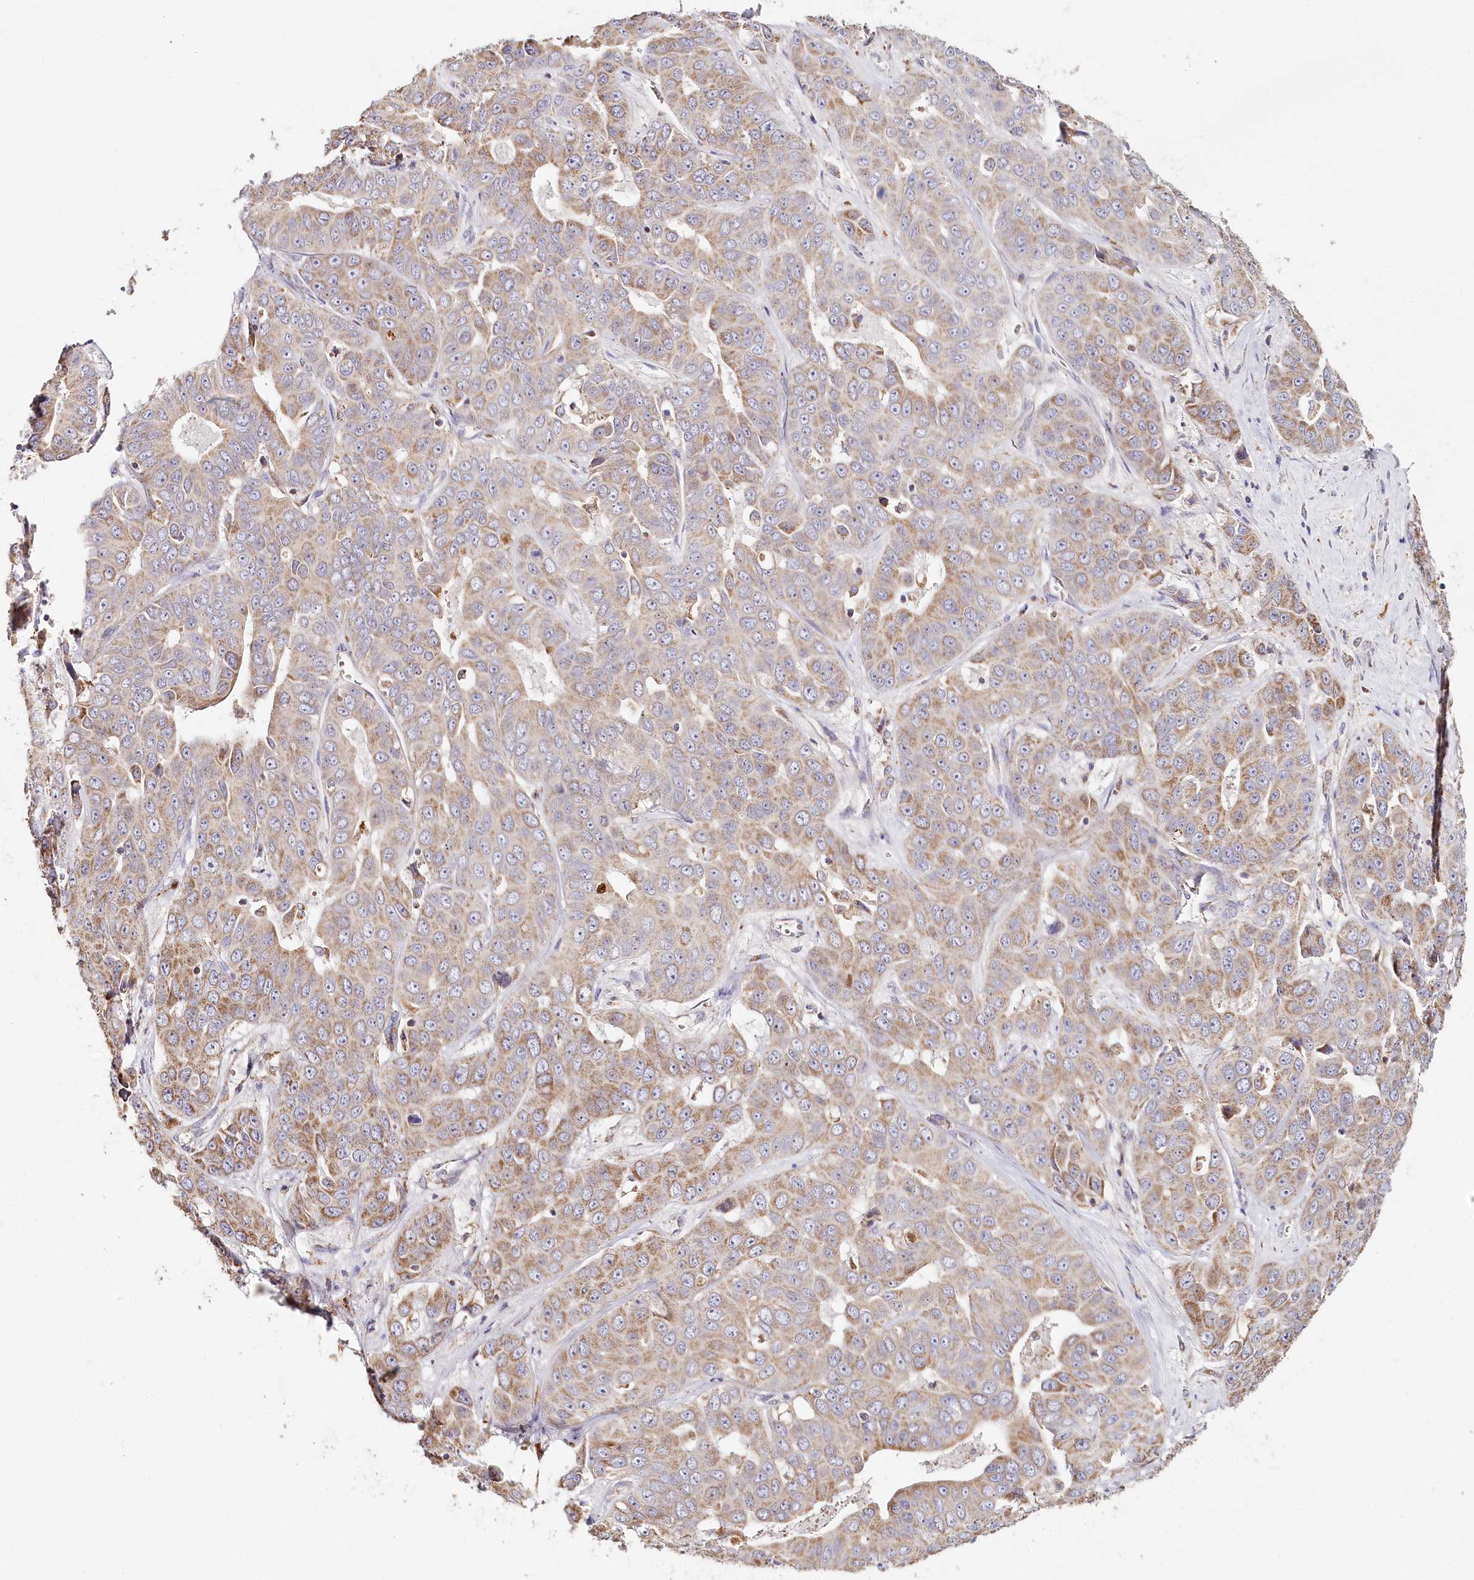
{"staining": {"intensity": "moderate", "quantity": "25%-75%", "location": "cytoplasmic/membranous"}, "tissue": "liver cancer", "cell_type": "Tumor cells", "image_type": "cancer", "snomed": [{"axis": "morphology", "description": "Cholangiocarcinoma"}, {"axis": "topography", "description": "Liver"}], "caption": "Moderate cytoplasmic/membranous staining is seen in approximately 25%-75% of tumor cells in liver cancer (cholangiocarcinoma).", "gene": "MMP25", "patient": {"sex": "female", "age": 52}}